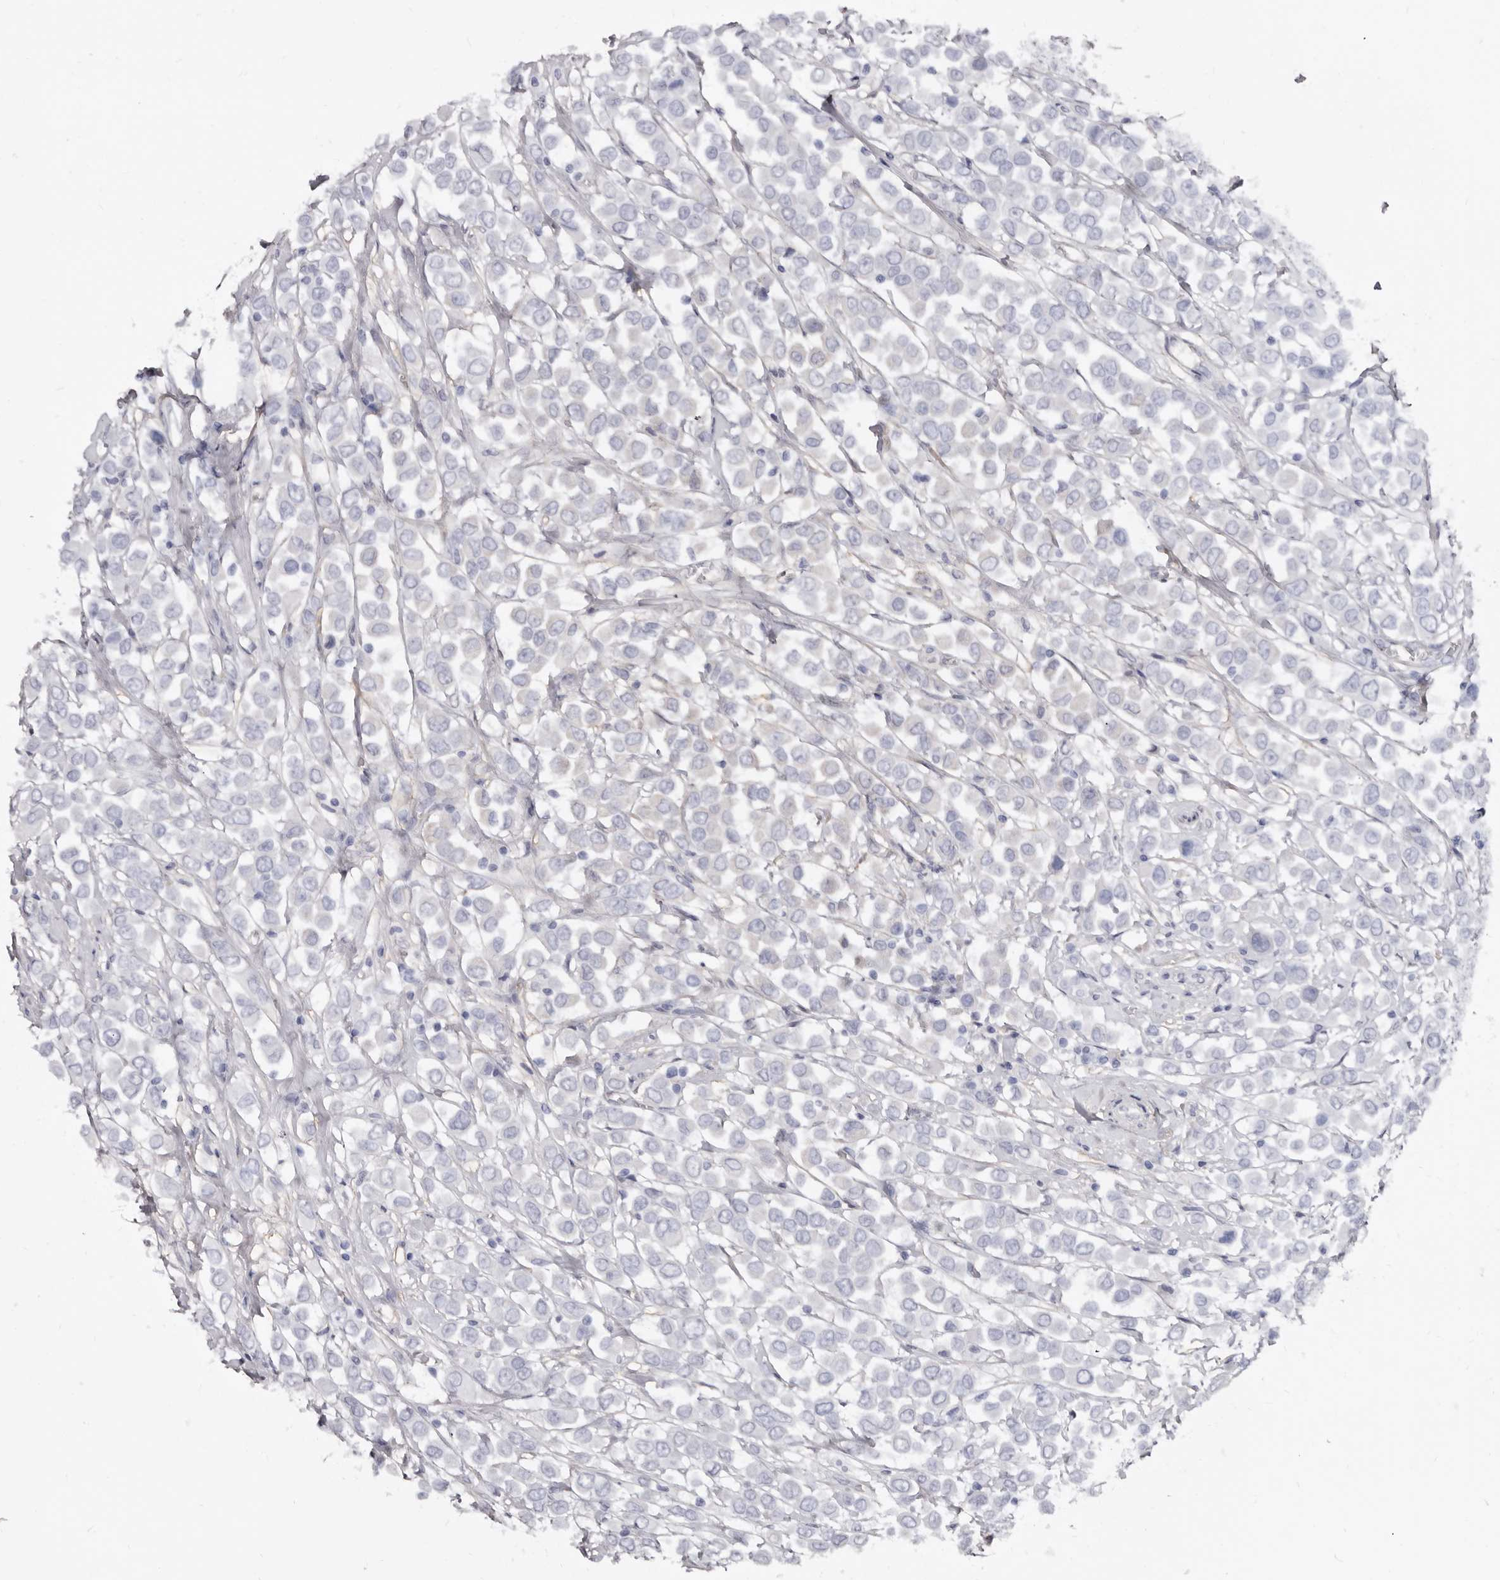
{"staining": {"intensity": "negative", "quantity": "none", "location": "none"}, "tissue": "breast cancer", "cell_type": "Tumor cells", "image_type": "cancer", "snomed": [{"axis": "morphology", "description": "Duct carcinoma"}, {"axis": "topography", "description": "Breast"}], "caption": "High power microscopy histopathology image of an immunohistochemistry (IHC) micrograph of breast infiltrating ductal carcinoma, revealing no significant staining in tumor cells. Brightfield microscopy of immunohistochemistry (IHC) stained with DAB (brown) and hematoxylin (blue), captured at high magnification.", "gene": "KHDRBS2", "patient": {"sex": "female", "age": 61}}